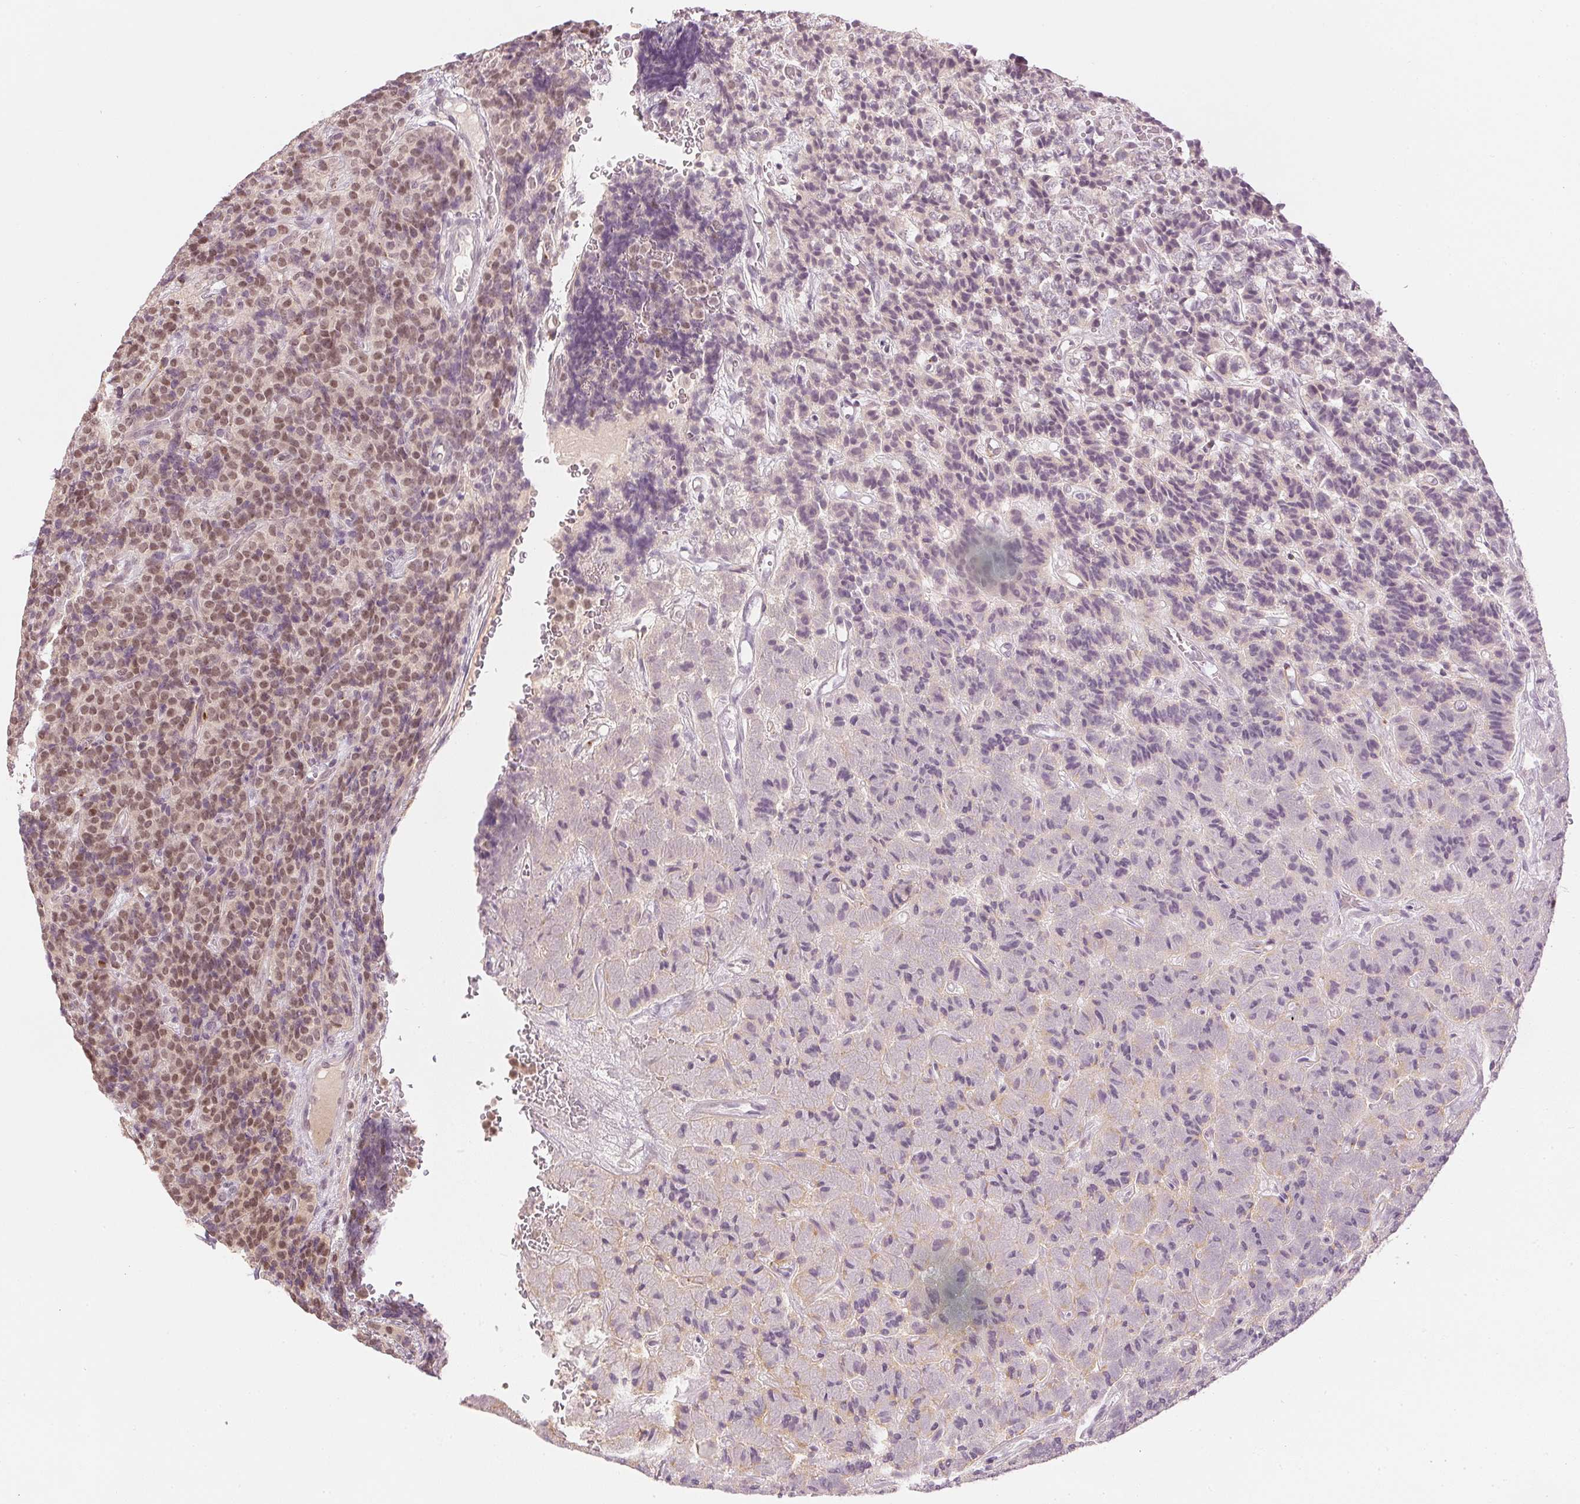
{"staining": {"intensity": "moderate", "quantity": "25%-75%", "location": "nuclear"}, "tissue": "carcinoid", "cell_type": "Tumor cells", "image_type": "cancer", "snomed": [{"axis": "morphology", "description": "Carcinoid, malignant, NOS"}, {"axis": "topography", "description": "Pancreas"}], "caption": "The photomicrograph shows staining of carcinoid (malignant), revealing moderate nuclear protein expression (brown color) within tumor cells.", "gene": "SLC39A3", "patient": {"sex": "male", "age": 36}}